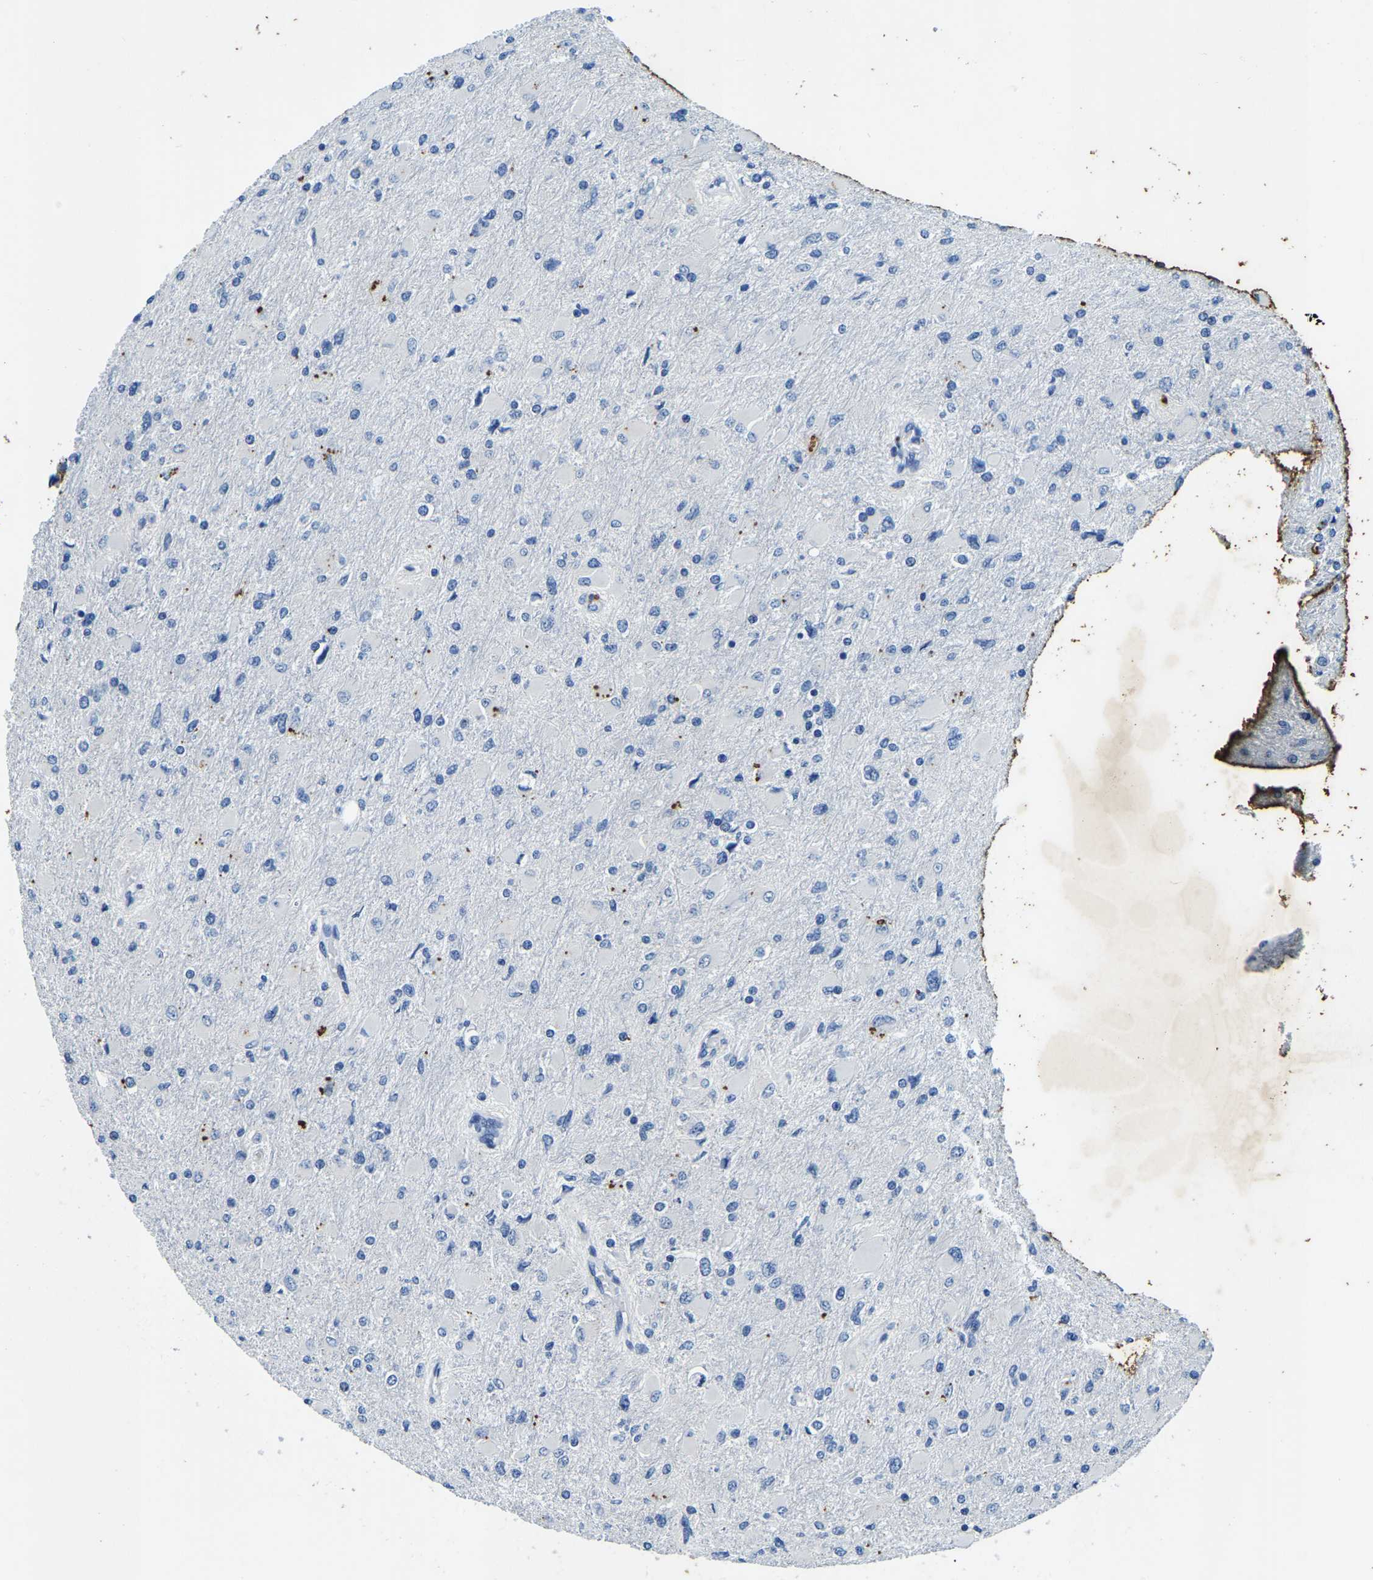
{"staining": {"intensity": "negative", "quantity": "none", "location": "none"}, "tissue": "glioma", "cell_type": "Tumor cells", "image_type": "cancer", "snomed": [{"axis": "morphology", "description": "Glioma, malignant, High grade"}, {"axis": "topography", "description": "Cerebral cortex"}], "caption": "IHC of high-grade glioma (malignant) displays no expression in tumor cells.", "gene": "UBN2", "patient": {"sex": "female", "age": 36}}